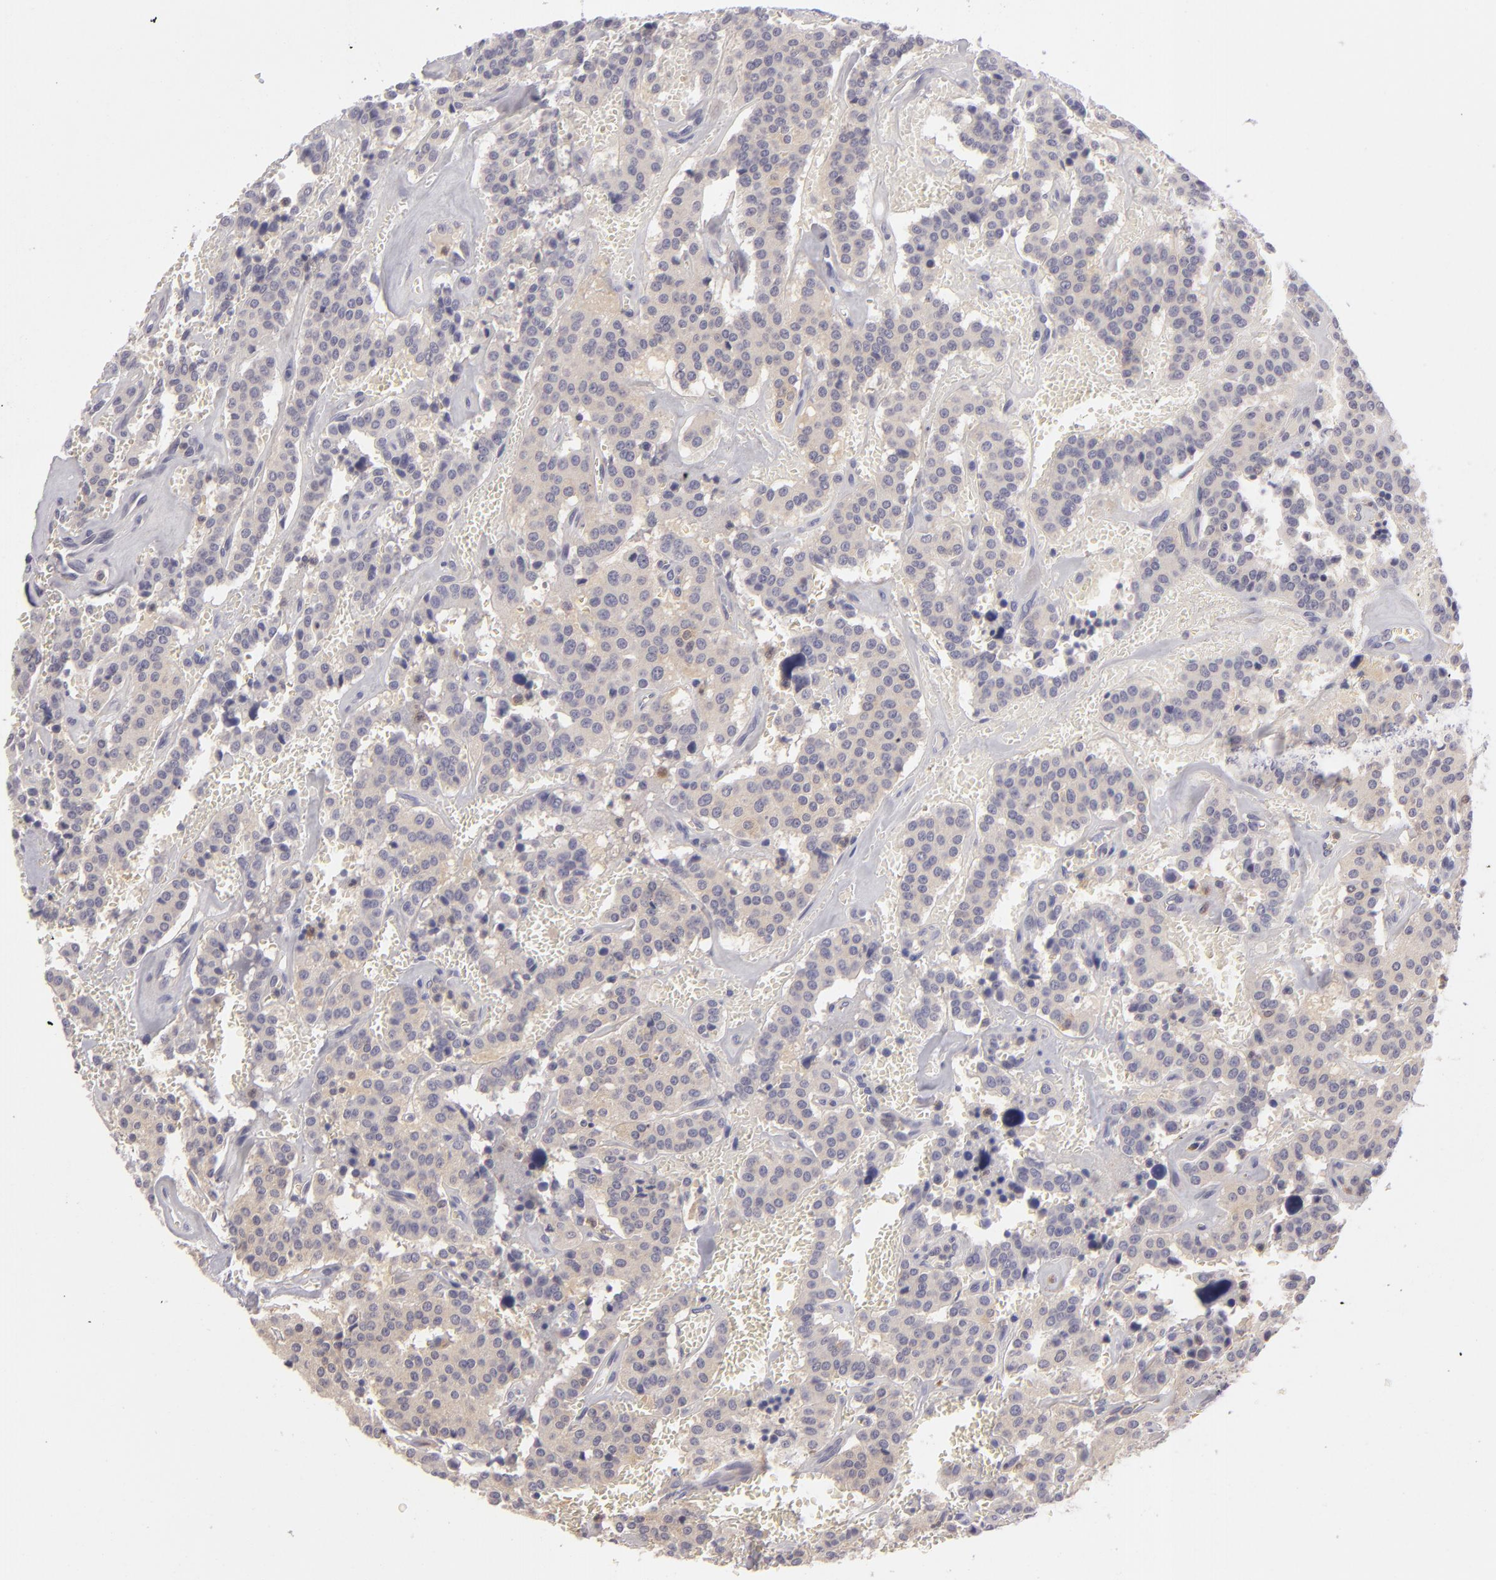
{"staining": {"intensity": "weak", "quantity": ">75%", "location": "cytoplasmic/membranous"}, "tissue": "carcinoid", "cell_type": "Tumor cells", "image_type": "cancer", "snomed": [{"axis": "morphology", "description": "Carcinoid, malignant, NOS"}, {"axis": "topography", "description": "Bronchus"}], "caption": "Carcinoid was stained to show a protein in brown. There is low levels of weak cytoplasmic/membranous expression in about >75% of tumor cells.", "gene": "MMP10", "patient": {"sex": "male", "age": 55}}